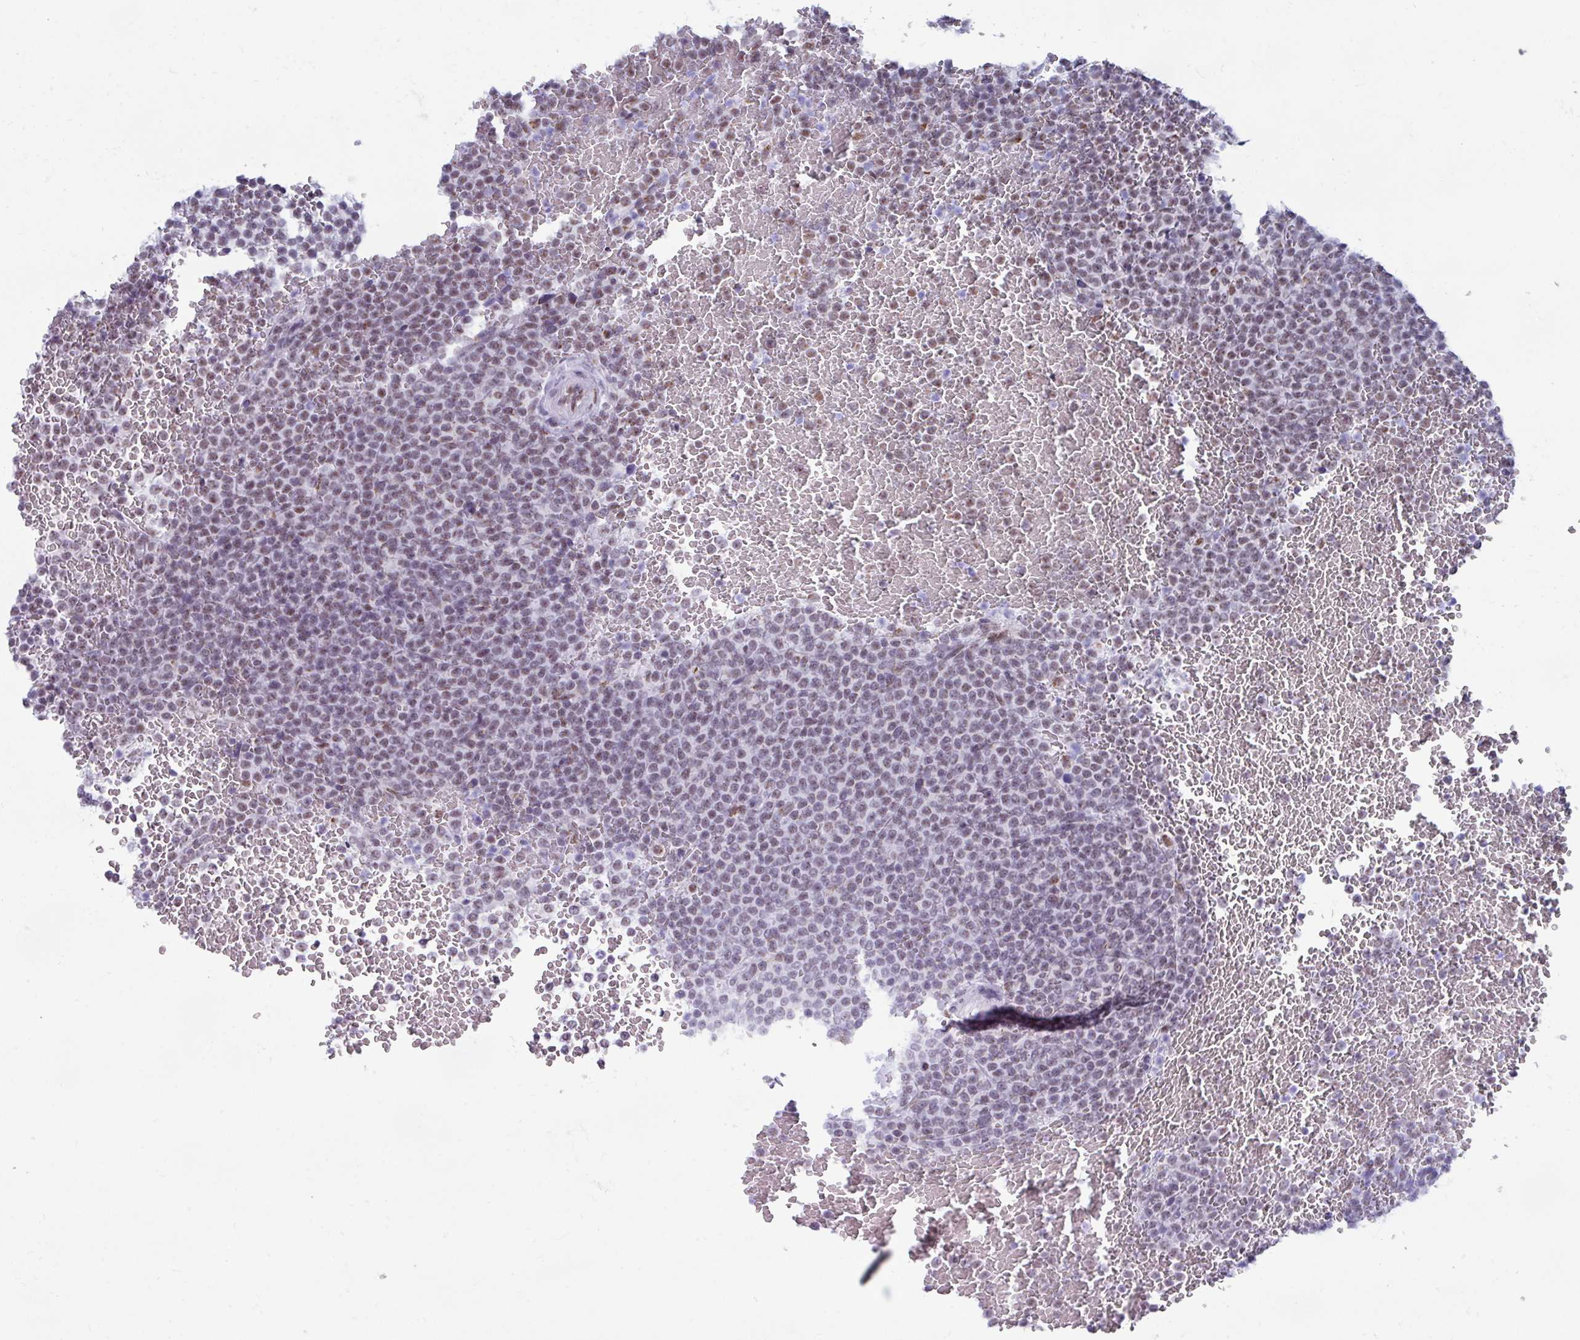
{"staining": {"intensity": "weak", "quantity": "<25%", "location": "nuclear"}, "tissue": "lymphoma", "cell_type": "Tumor cells", "image_type": "cancer", "snomed": [{"axis": "morphology", "description": "Malignant lymphoma, non-Hodgkin's type, Low grade"}, {"axis": "topography", "description": "Spleen"}], "caption": "Tumor cells are negative for brown protein staining in low-grade malignant lymphoma, non-Hodgkin's type.", "gene": "PUF60", "patient": {"sex": "male", "age": 60}}